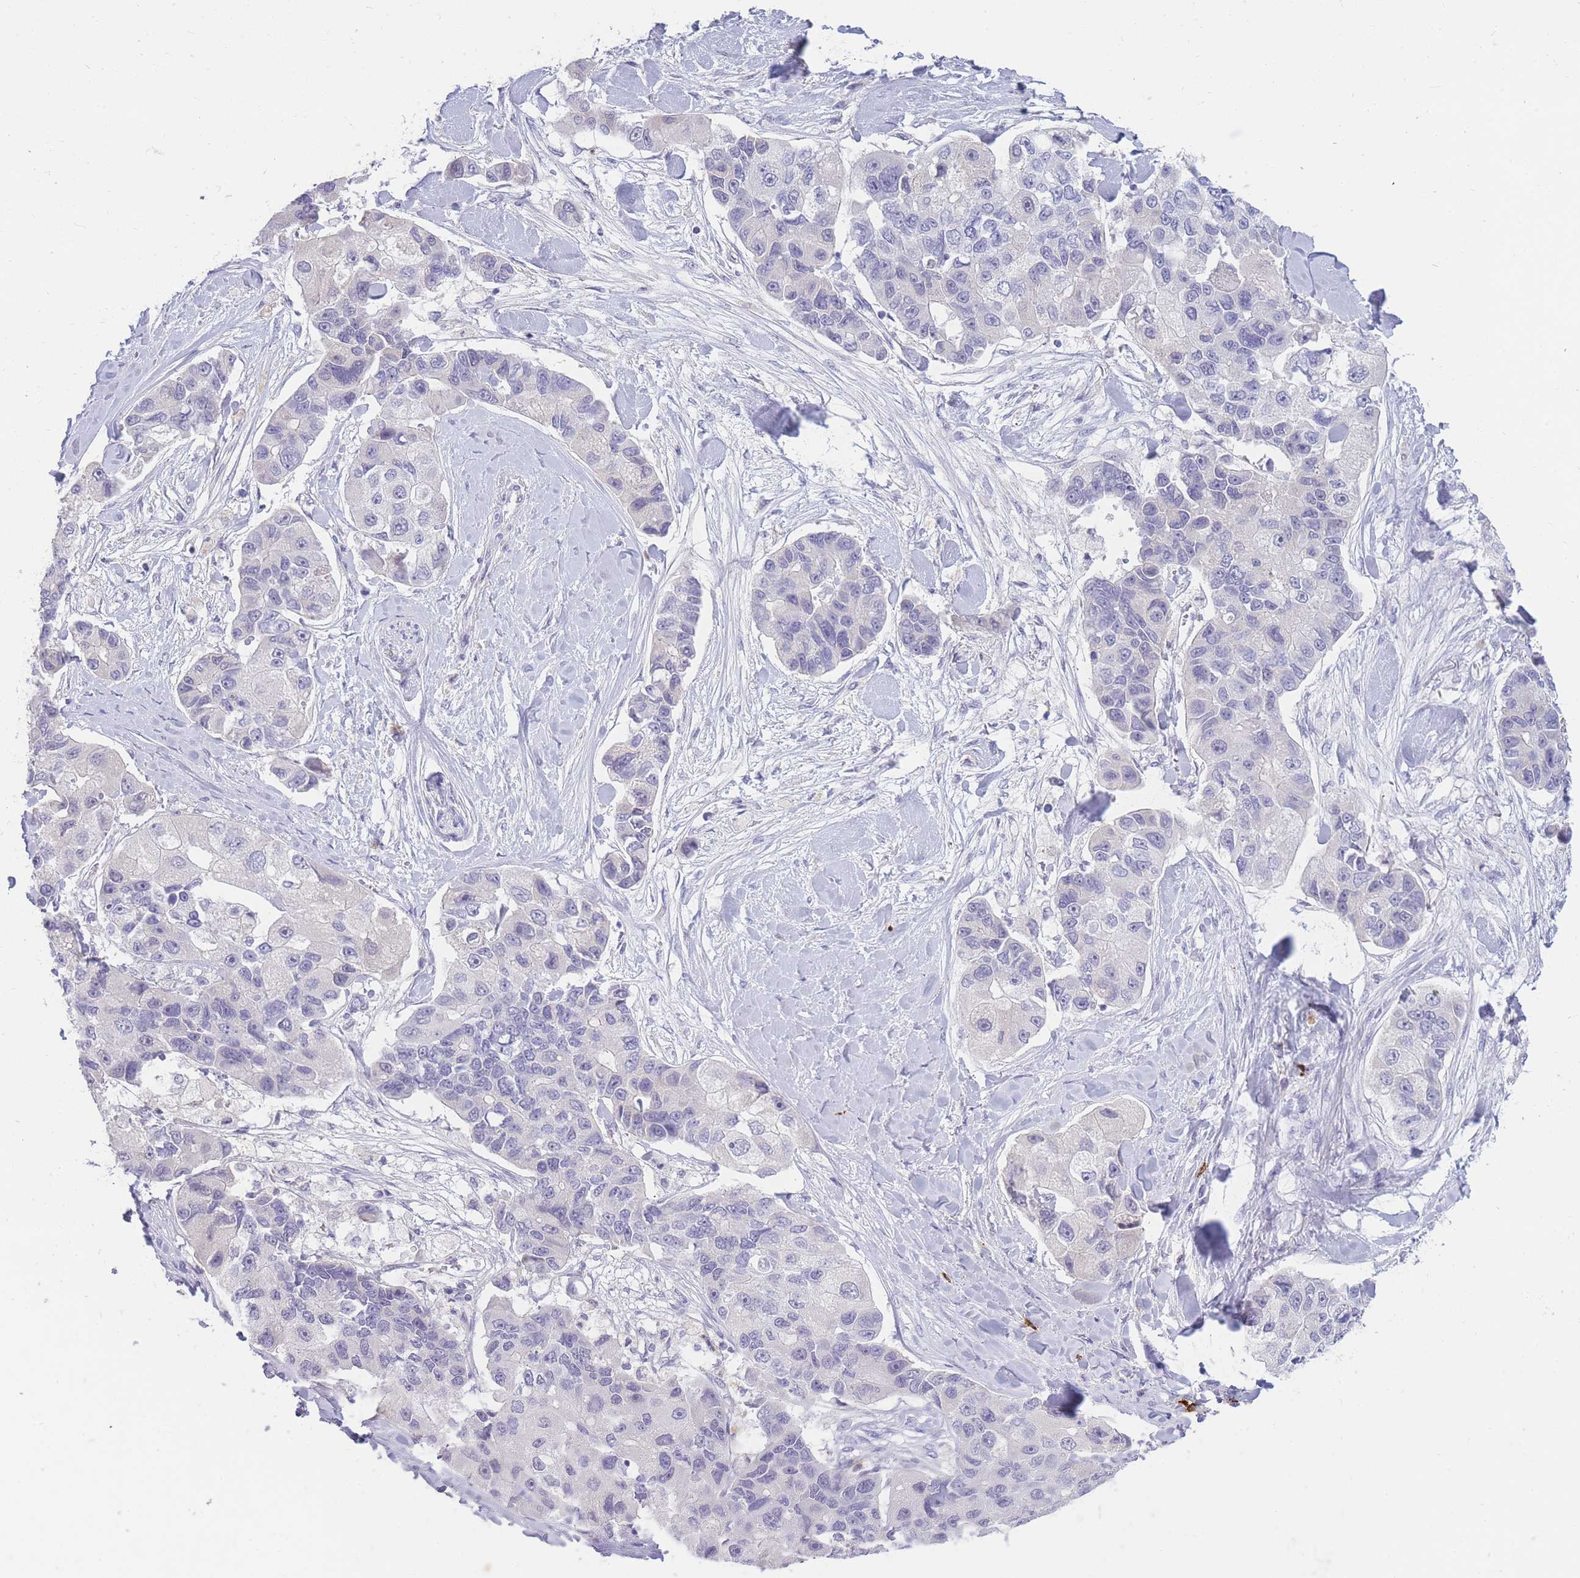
{"staining": {"intensity": "negative", "quantity": "none", "location": "none"}, "tissue": "lung cancer", "cell_type": "Tumor cells", "image_type": "cancer", "snomed": [{"axis": "morphology", "description": "Adenocarcinoma, NOS"}, {"axis": "topography", "description": "Lung"}], "caption": "The IHC image has no significant positivity in tumor cells of lung adenocarcinoma tissue.", "gene": "TPSD1", "patient": {"sex": "female", "age": 54}}